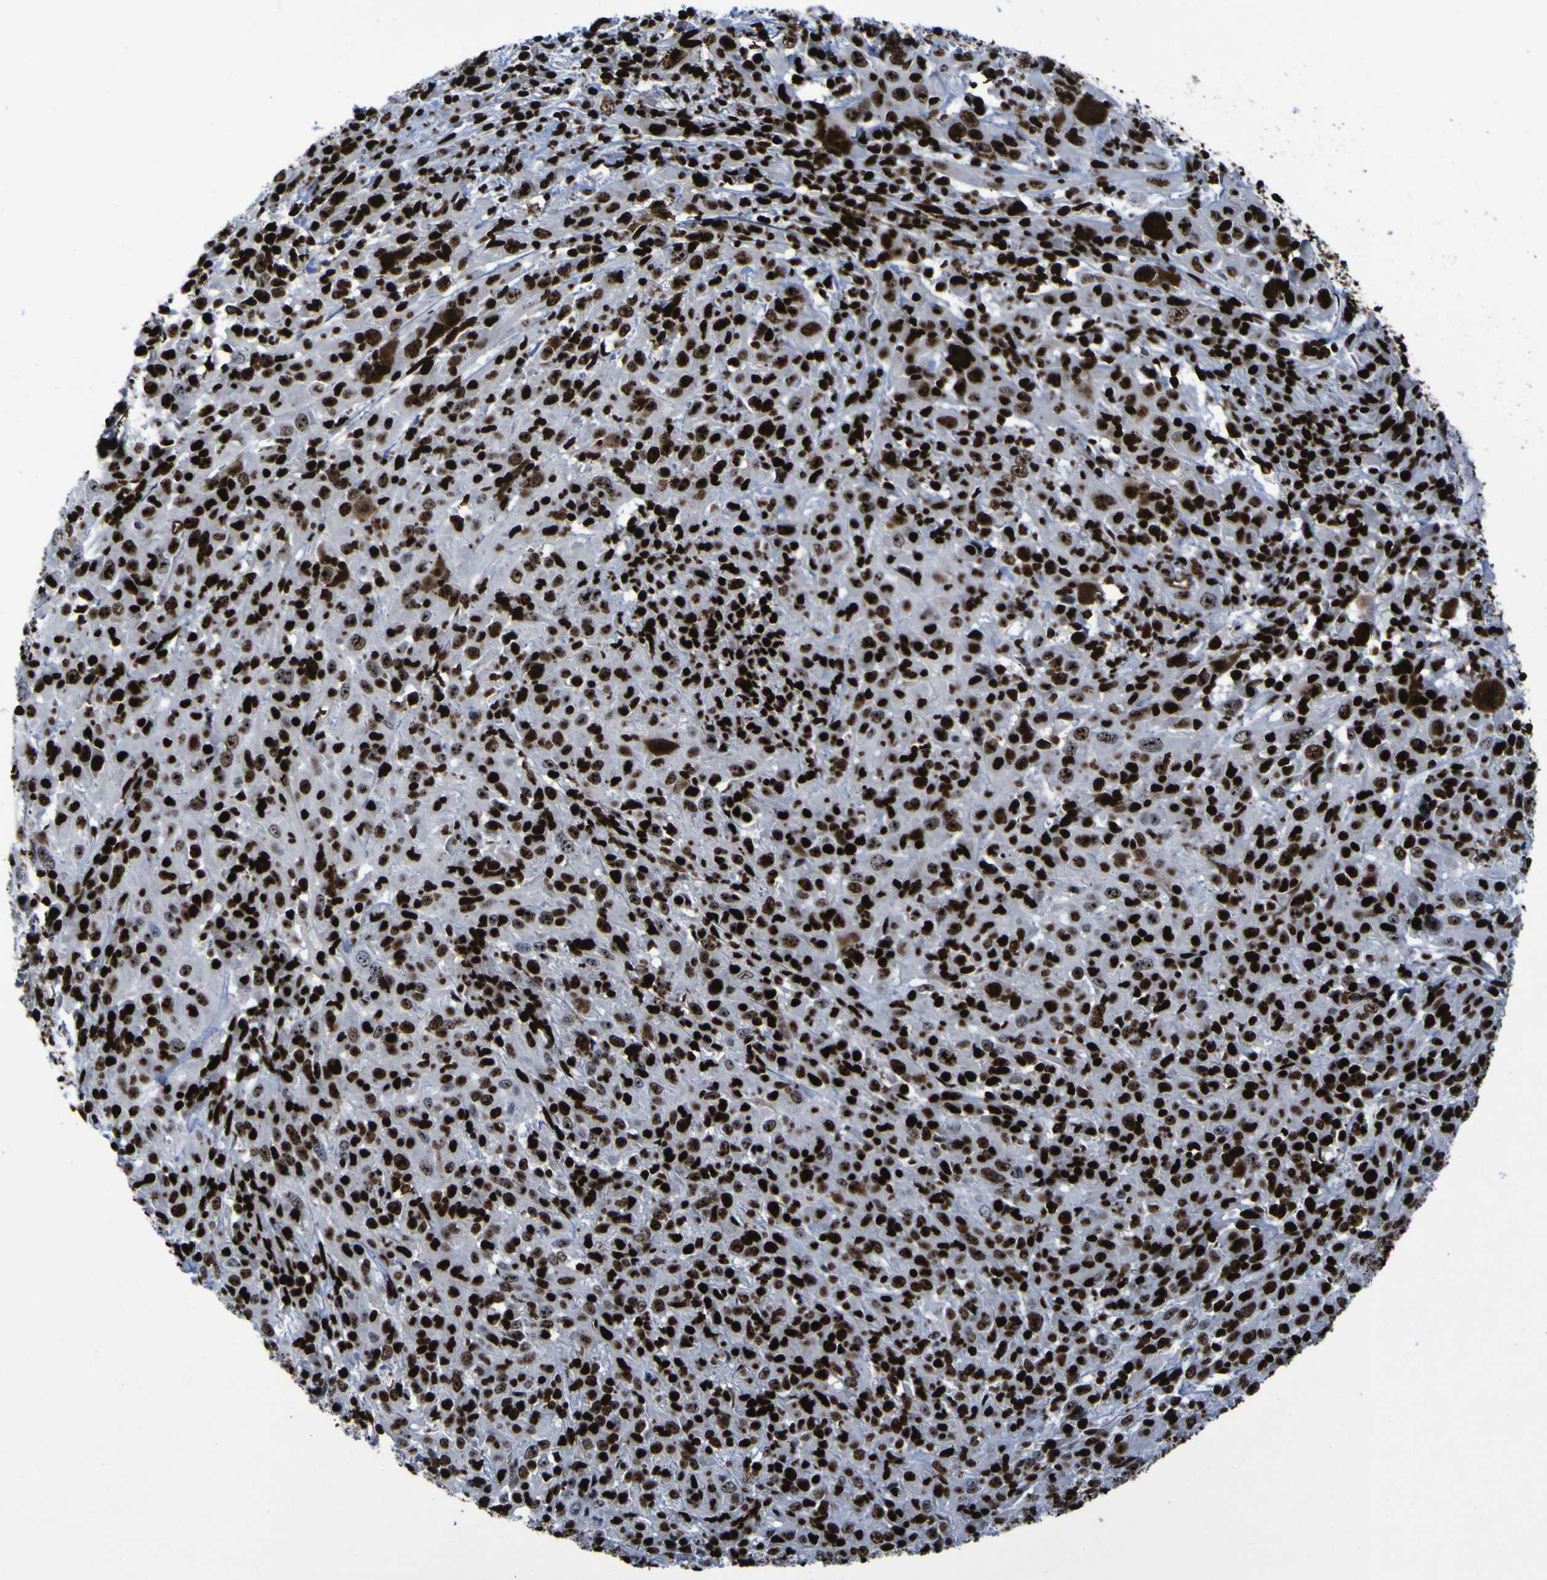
{"staining": {"intensity": "strong", "quantity": ">75%", "location": "nuclear"}, "tissue": "cervical cancer", "cell_type": "Tumor cells", "image_type": "cancer", "snomed": [{"axis": "morphology", "description": "Squamous cell carcinoma, NOS"}, {"axis": "topography", "description": "Cervix"}], "caption": "The image demonstrates immunohistochemical staining of cervical cancer. There is strong nuclear expression is appreciated in approximately >75% of tumor cells.", "gene": "NPM1", "patient": {"sex": "female", "age": 46}}